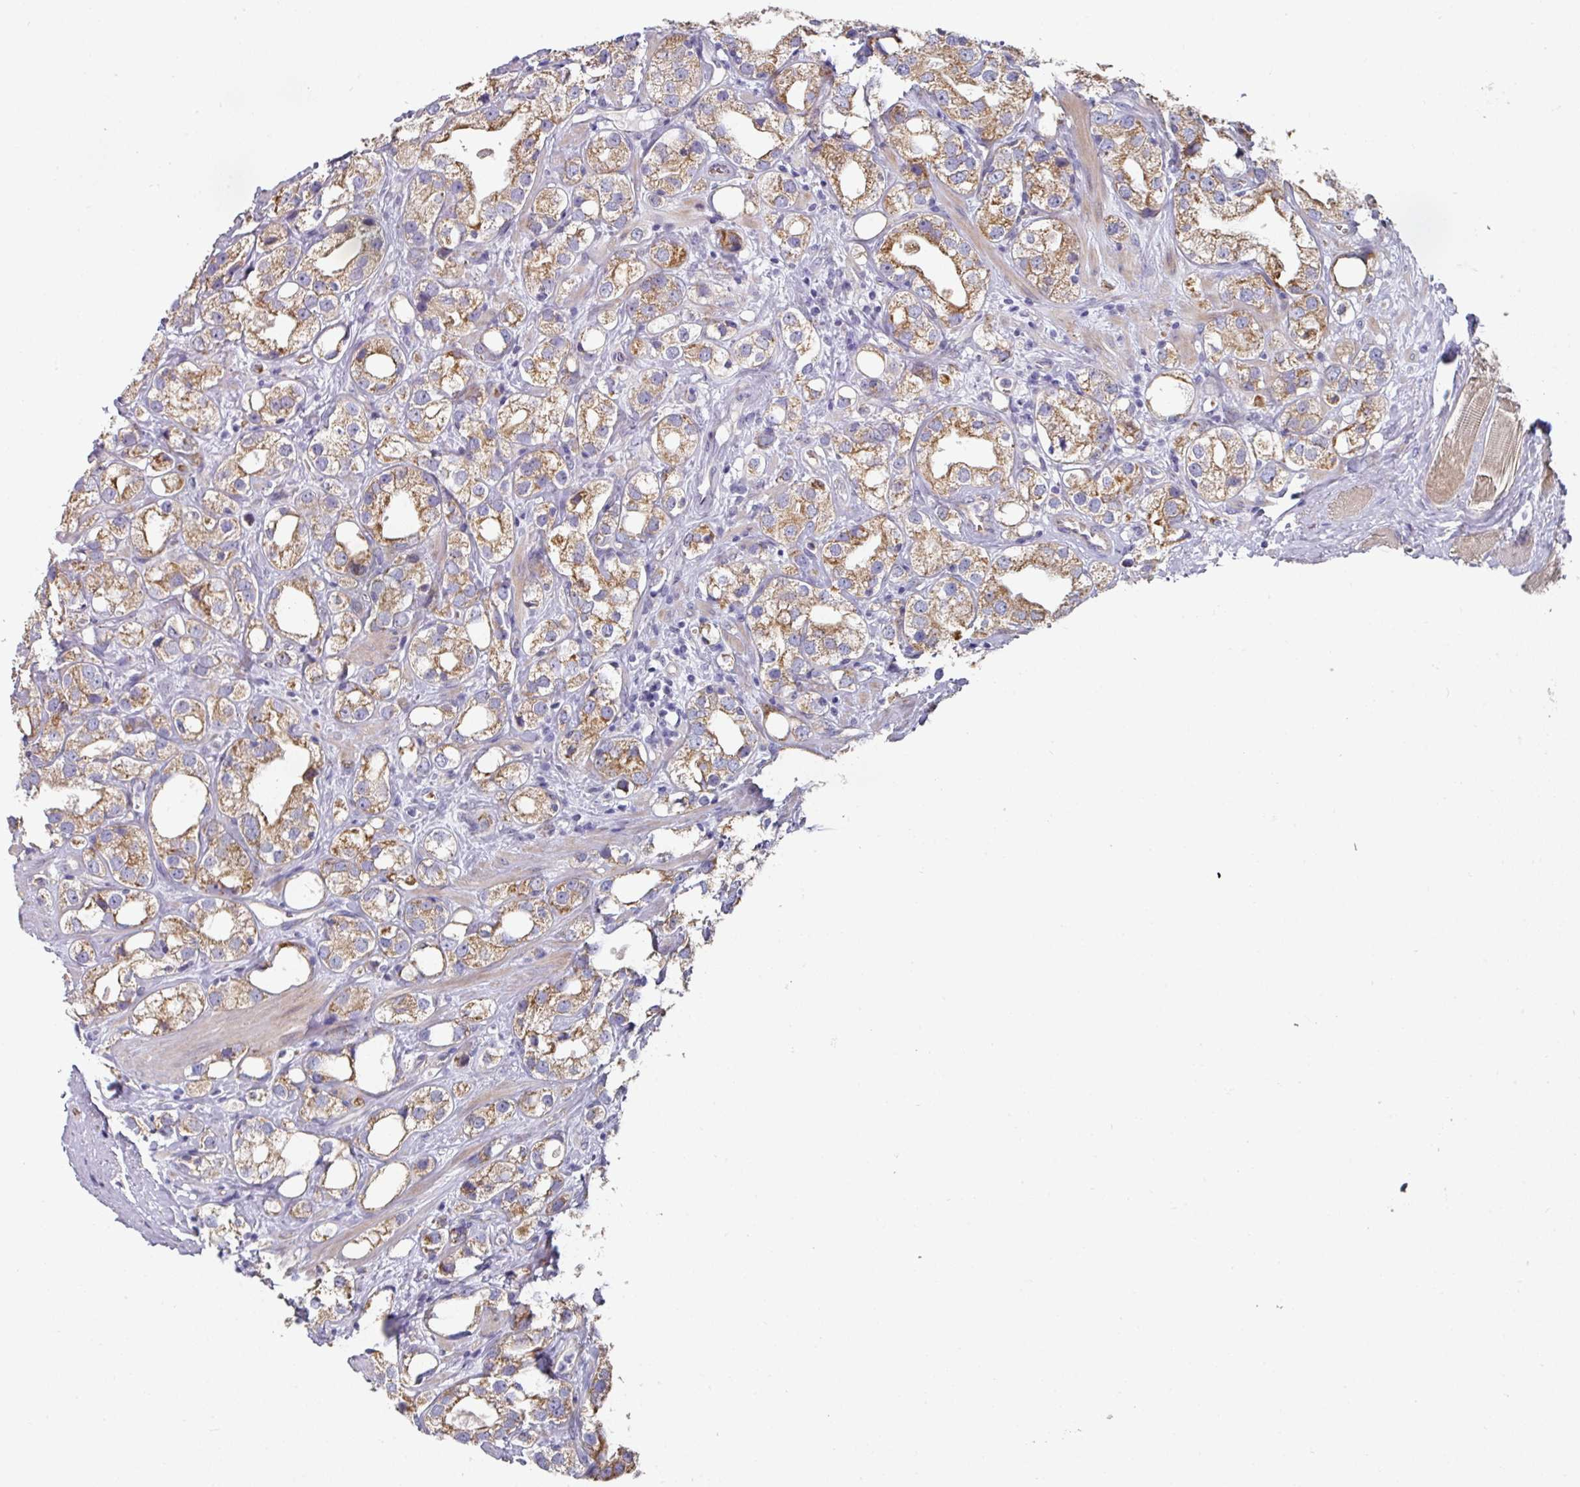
{"staining": {"intensity": "moderate", "quantity": ">75%", "location": "cytoplasmic/membranous"}, "tissue": "prostate cancer", "cell_type": "Tumor cells", "image_type": "cancer", "snomed": [{"axis": "morphology", "description": "Adenocarcinoma, NOS"}, {"axis": "topography", "description": "Prostate"}], "caption": "Immunohistochemical staining of human adenocarcinoma (prostate) displays medium levels of moderate cytoplasmic/membranous expression in about >75% of tumor cells.", "gene": "PYROXD2", "patient": {"sex": "male", "age": 79}}